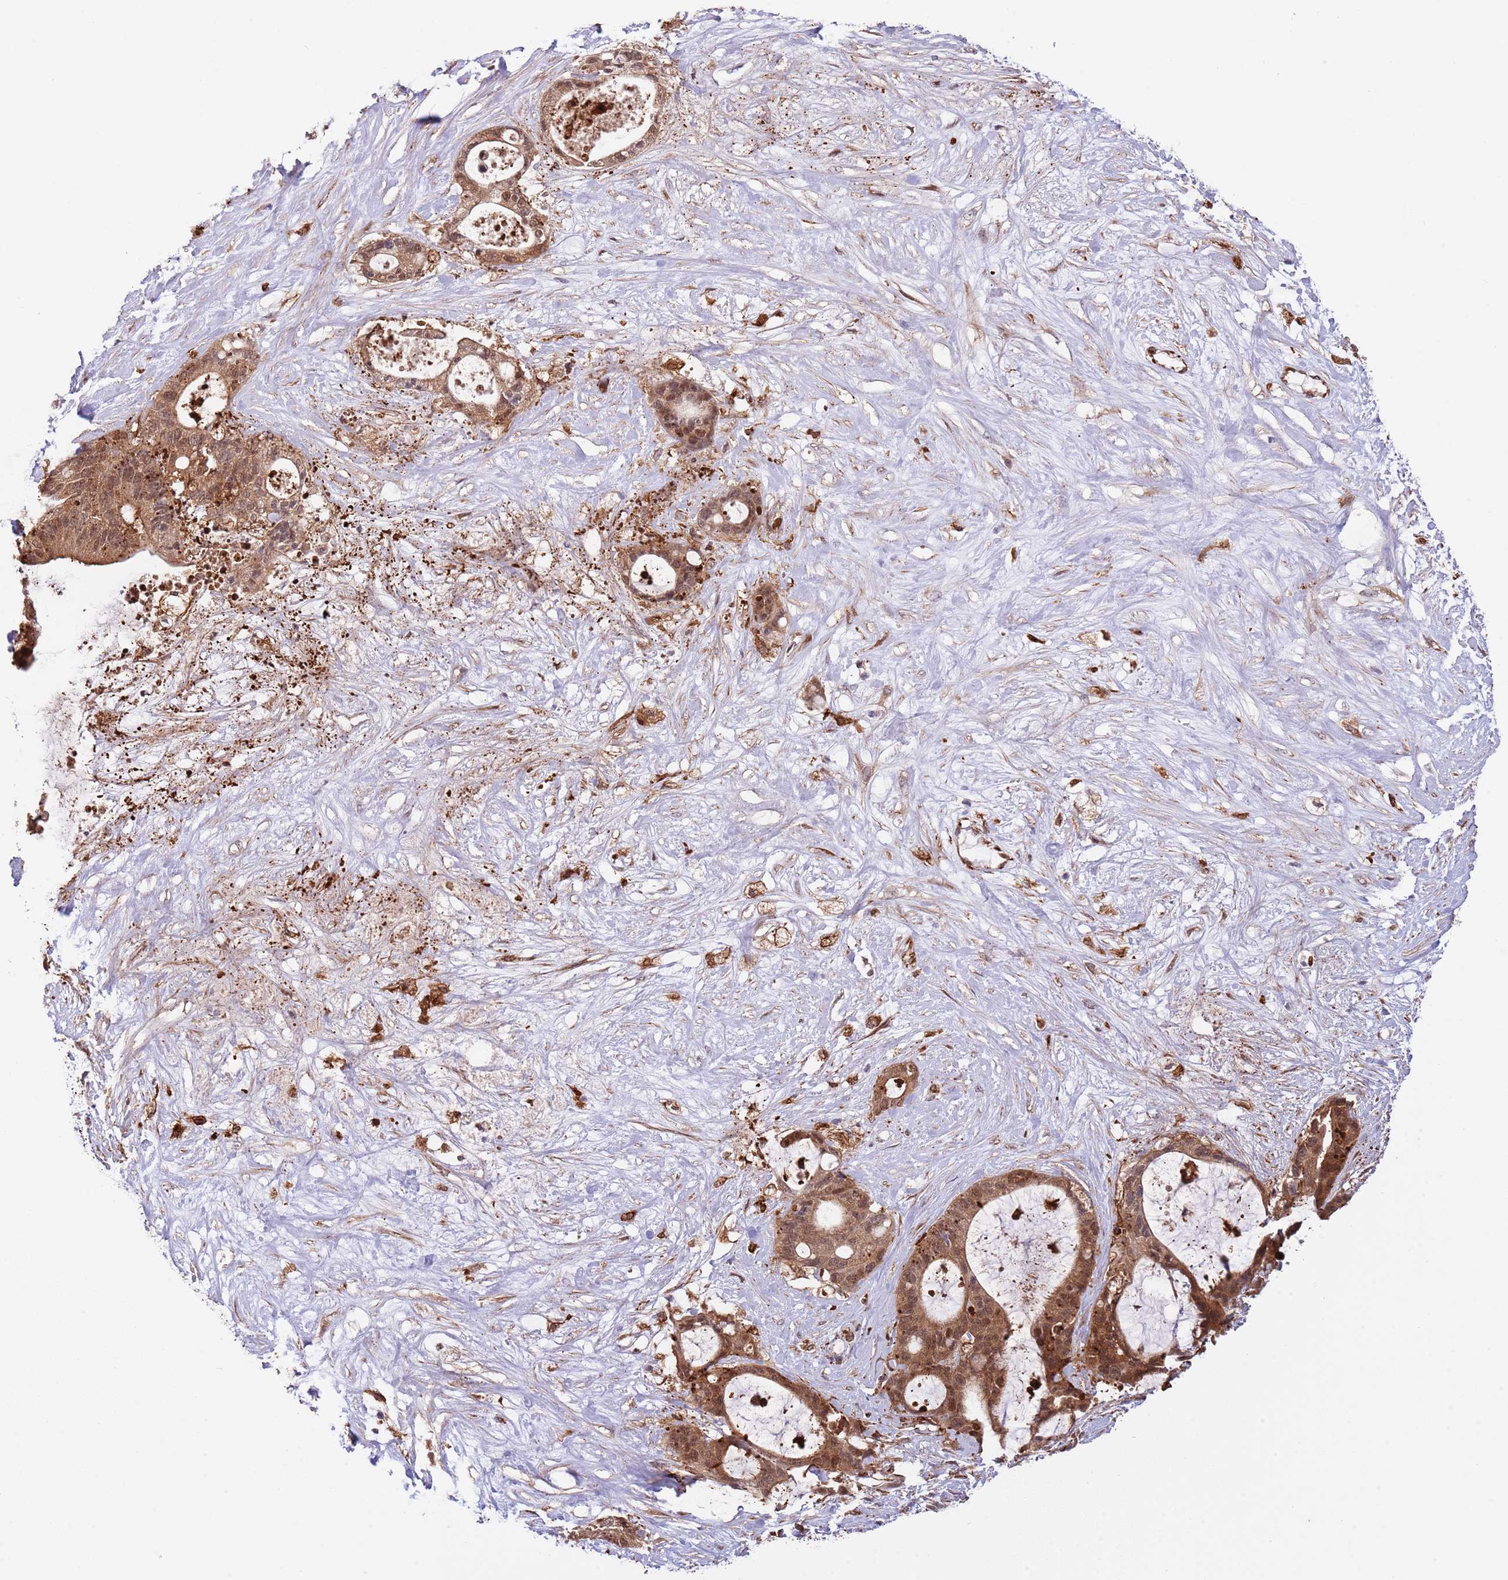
{"staining": {"intensity": "moderate", "quantity": ">75%", "location": "cytoplasmic/membranous,nuclear"}, "tissue": "liver cancer", "cell_type": "Tumor cells", "image_type": "cancer", "snomed": [{"axis": "morphology", "description": "Normal tissue, NOS"}, {"axis": "morphology", "description": "Cholangiocarcinoma"}, {"axis": "topography", "description": "Liver"}, {"axis": "topography", "description": "Peripheral nerve tissue"}], "caption": "A brown stain labels moderate cytoplasmic/membranous and nuclear staining of a protein in human liver cholangiocarcinoma tumor cells.", "gene": "NEK3", "patient": {"sex": "female", "age": 73}}